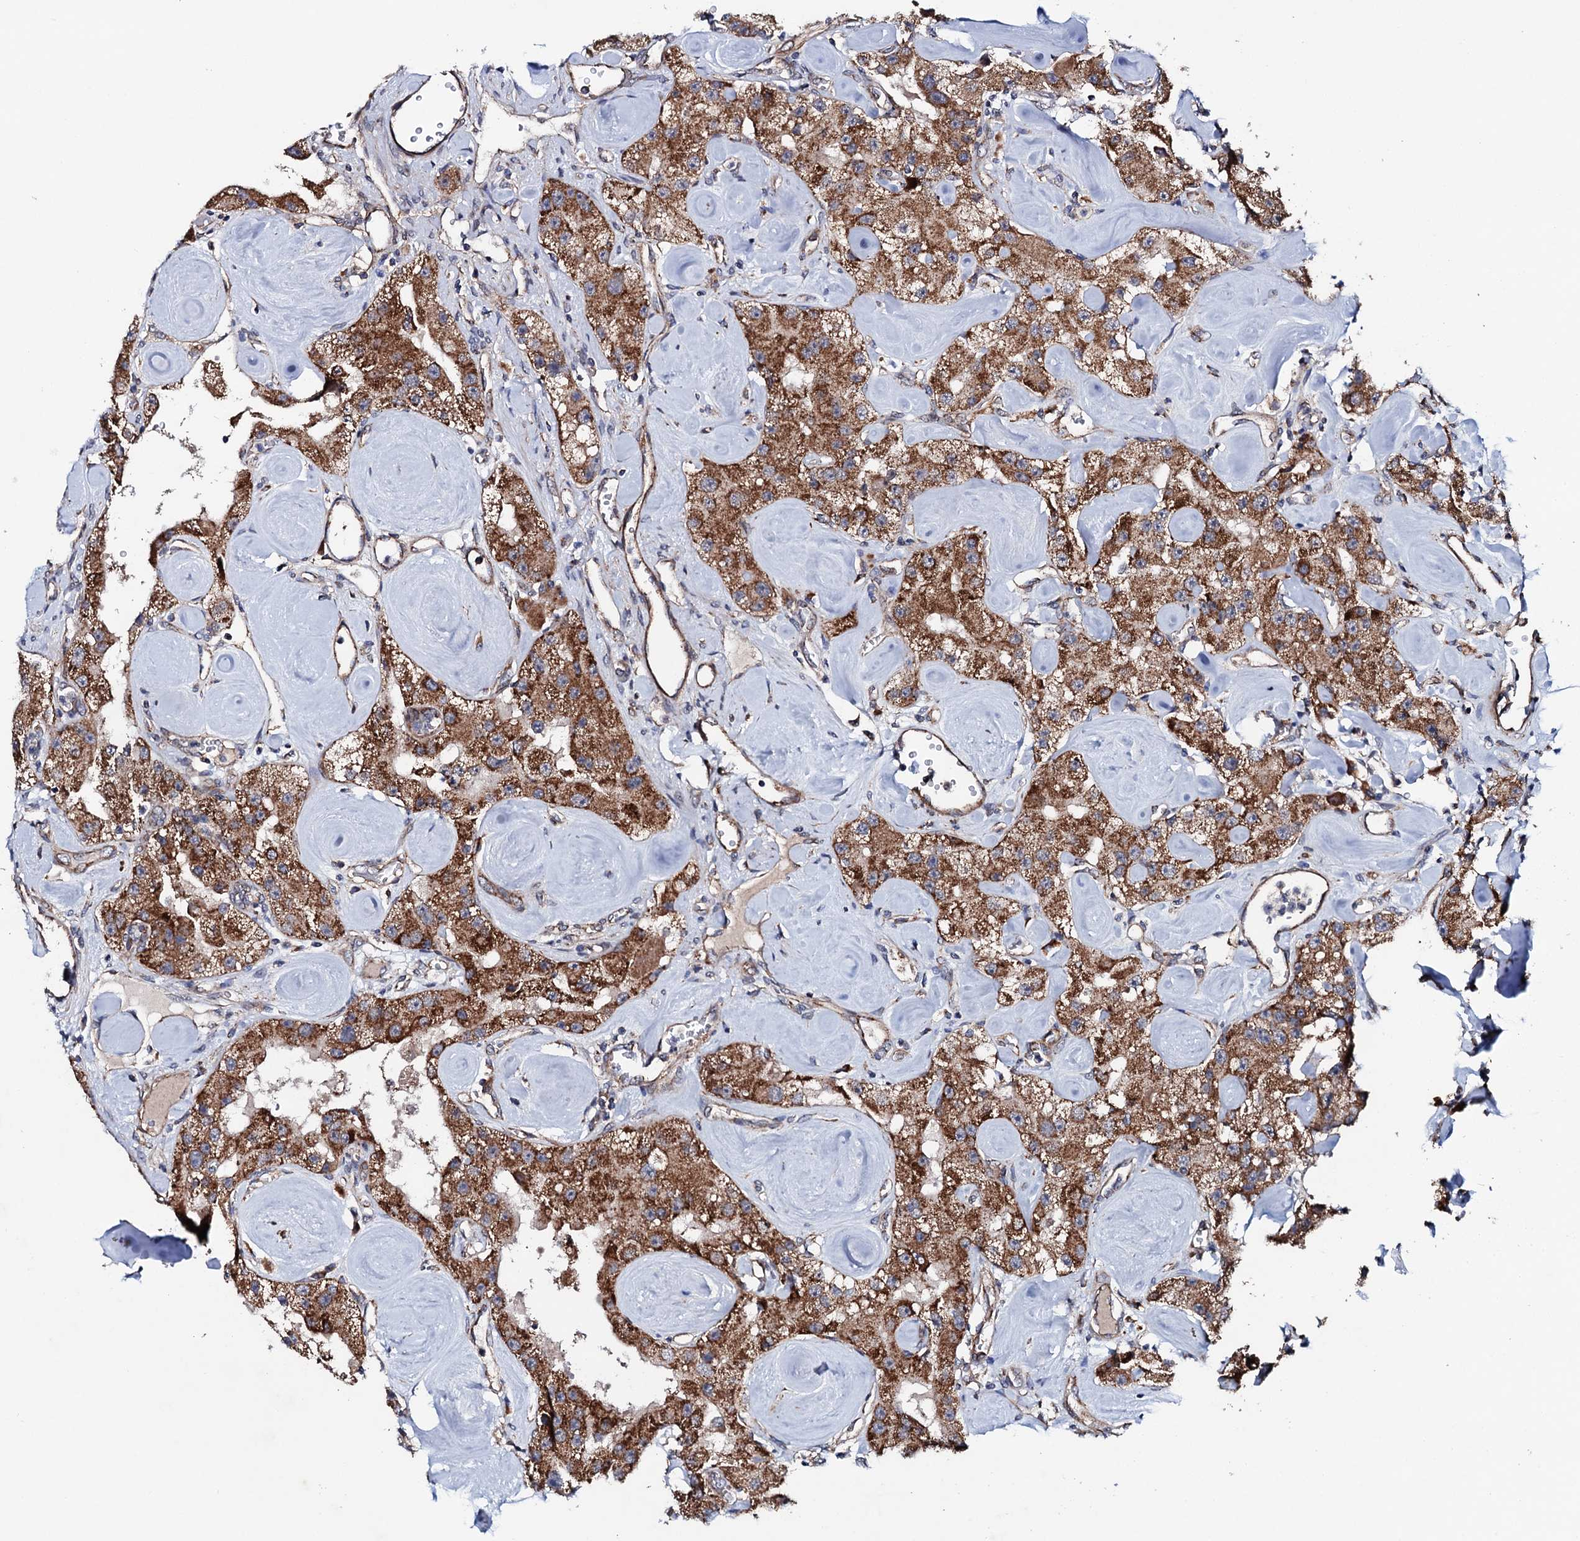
{"staining": {"intensity": "strong", "quantity": ">75%", "location": "cytoplasmic/membranous"}, "tissue": "carcinoid", "cell_type": "Tumor cells", "image_type": "cancer", "snomed": [{"axis": "morphology", "description": "Carcinoid, malignant, NOS"}, {"axis": "topography", "description": "Pancreas"}], "caption": "A brown stain highlights strong cytoplasmic/membranous staining of a protein in human carcinoid tumor cells.", "gene": "MTIF3", "patient": {"sex": "male", "age": 41}}